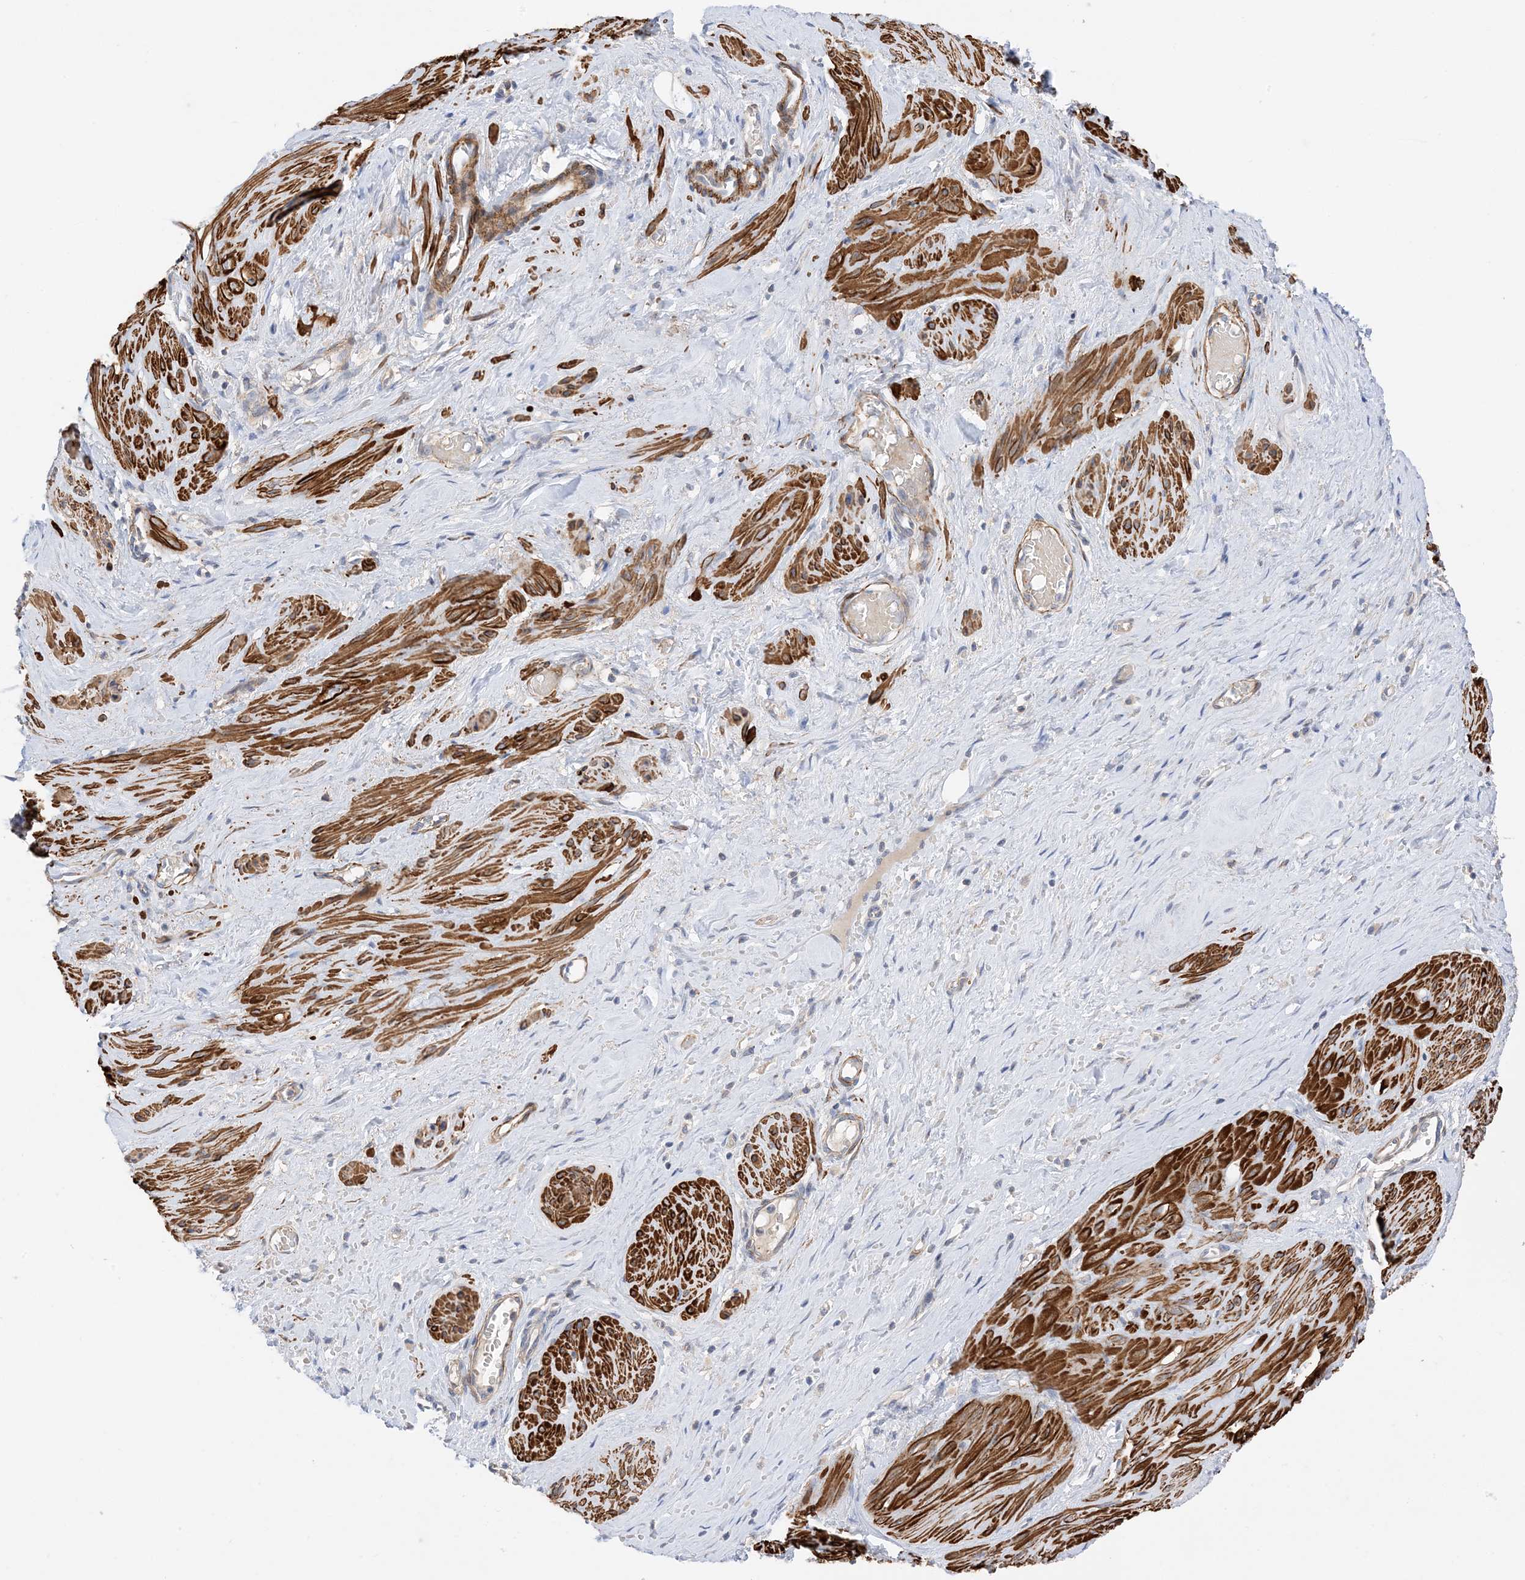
{"staining": {"intensity": "strong", "quantity": ">75%", "location": "cytoplasmic/membranous"}, "tissue": "smooth muscle", "cell_type": "Smooth muscle cells", "image_type": "normal", "snomed": [{"axis": "morphology", "description": "Normal tissue, NOS"}, {"axis": "topography", "description": "Endometrium"}], "caption": "DAB (3,3'-diaminobenzidine) immunohistochemical staining of unremarkable human smooth muscle reveals strong cytoplasmic/membranous protein positivity in approximately >75% of smooth muscle cells. (IHC, brightfield microscopy, high magnification).", "gene": "KIFBP", "patient": {"sex": "female", "age": 33}}